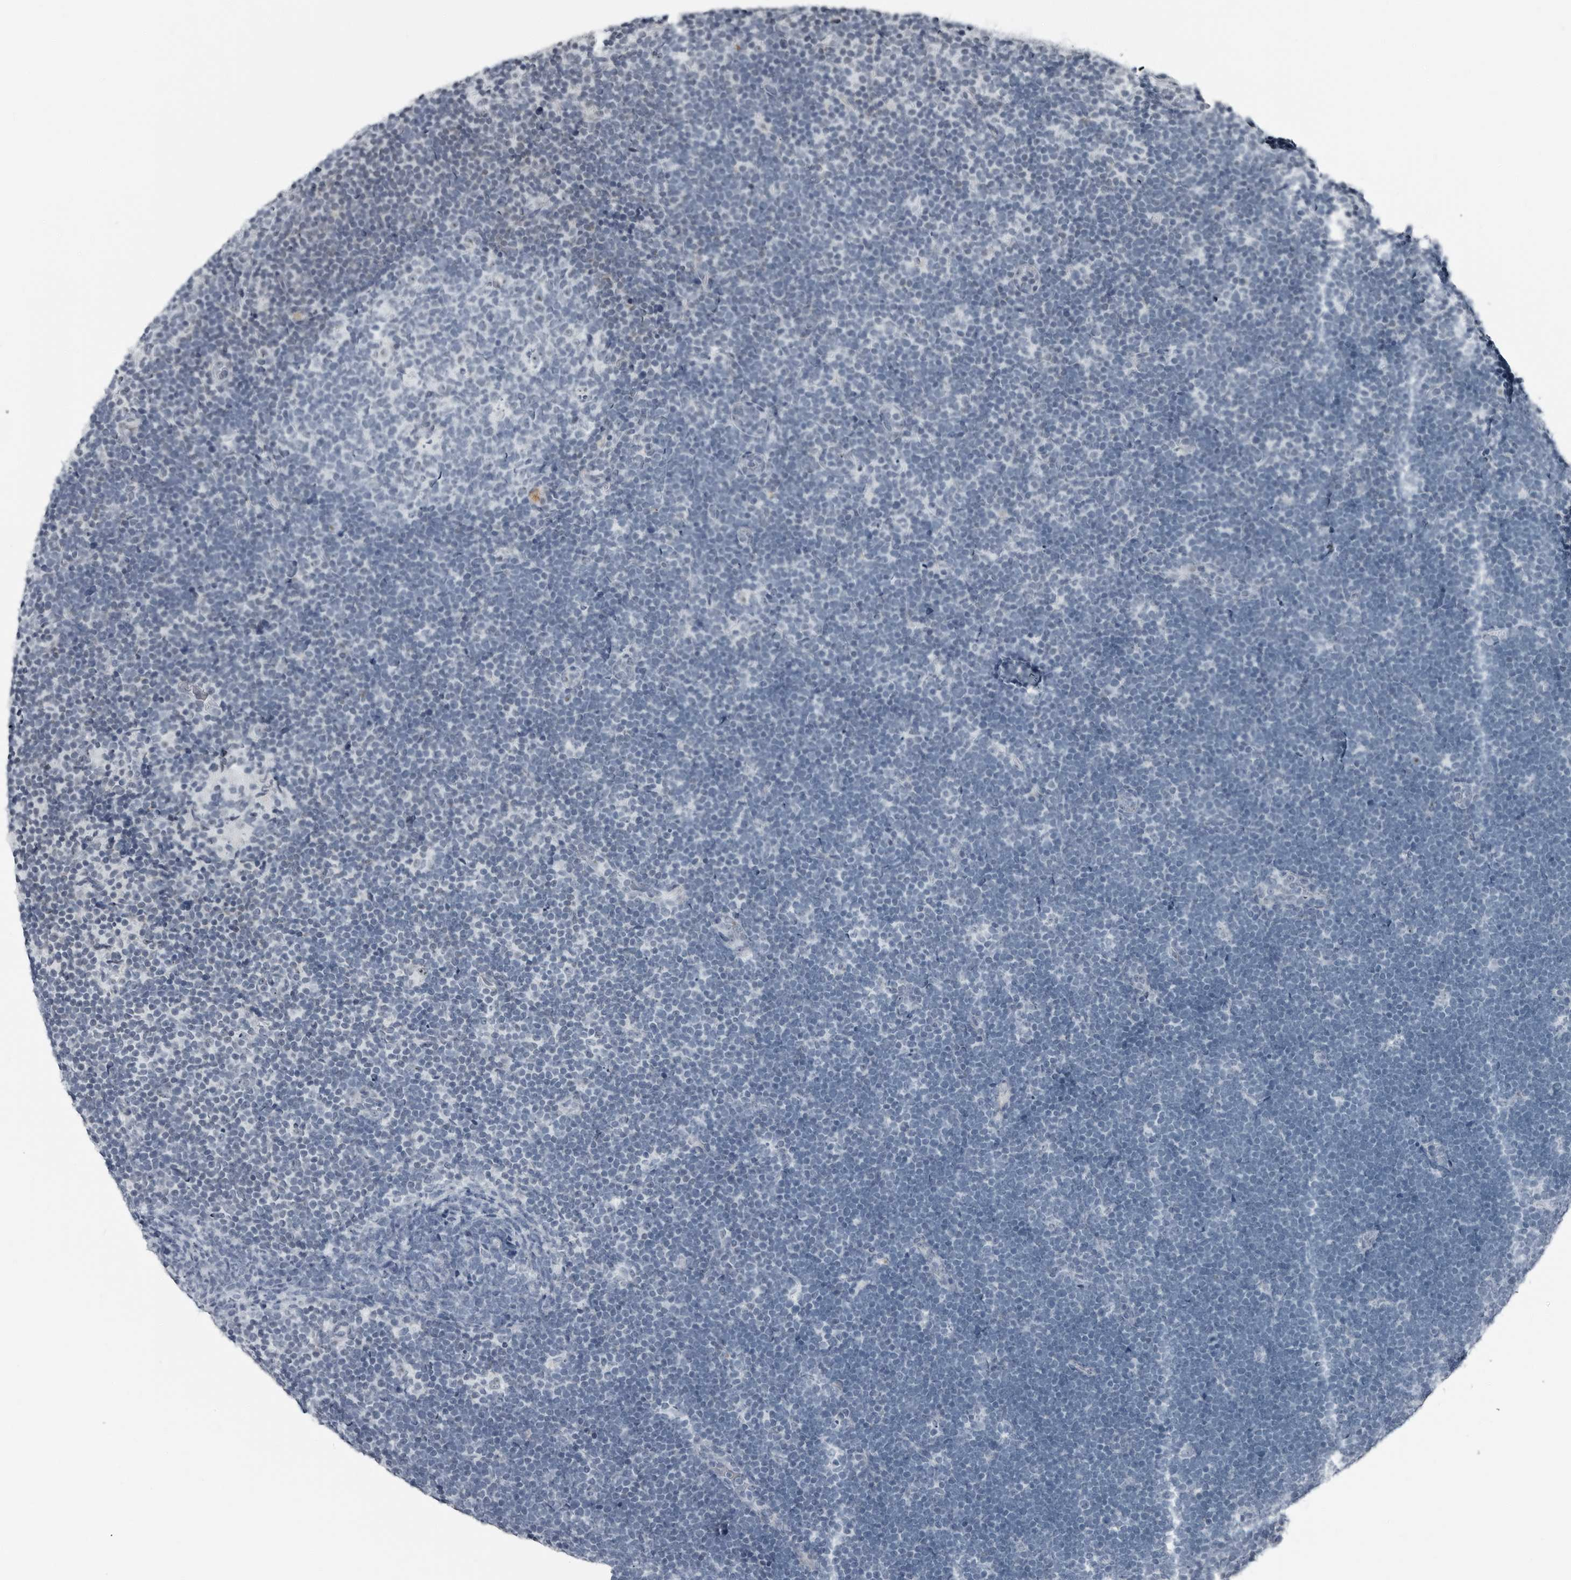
{"staining": {"intensity": "negative", "quantity": "none", "location": "none"}, "tissue": "lymphoma", "cell_type": "Tumor cells", "image_type": "cancer", "snomed": [{"axis": "morphology", "description": "Malignant lymphoma, non-Hodgkin's type, High grade"}, {"axis": "topography", "description": "Lymph node"}], "caption": "An immunohistochemistry micrograph of high-grade malignant lymphoma, non-Hodgkin's type is shown. There is no staining in tumor cells of high-grade malignant lymphoma, non-Hodgkin's type.", "gene": "PDCD11", "patient": {"sex": "male", "age": 13}}